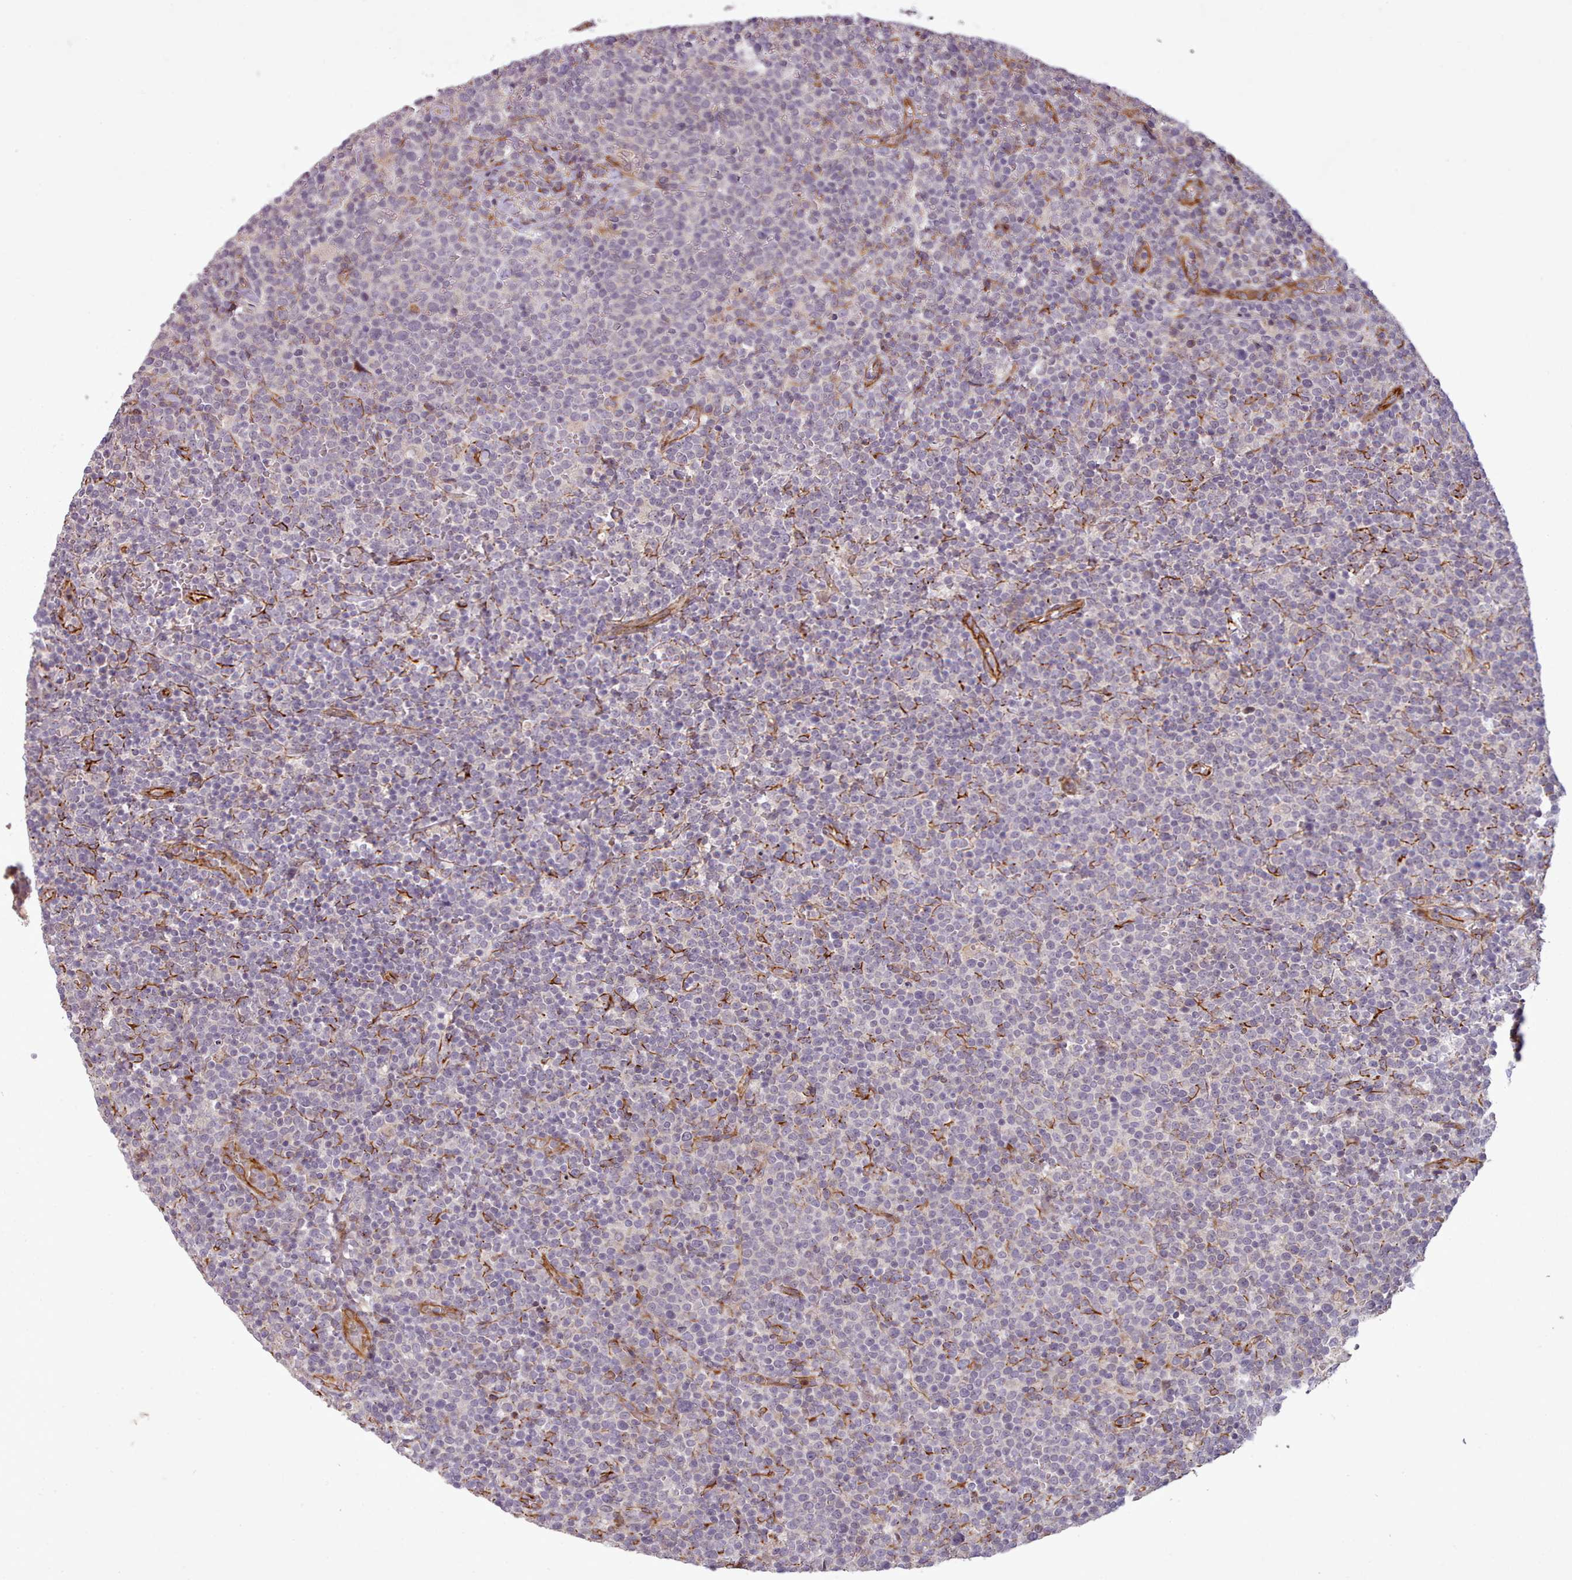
{"staining": {"intensity": "negative", "quantity": "none", "location": "none"}, "tissue": "lymphoma", "cell_type": "Tumor cells", "image_type": "cancer", "snomed": [{"axis": "morphology", "description": "Malignant lymphoma, non-Hodgkin's type, High grade"}, {"axis": "topography", "description": "Lymph node"}], "caption": "Immunohistochemical staining of human lymphoma reveals no significant positivity in tumor cells. Brightfield microscopy of immunohistochemistry (IHC) stained with DAB (3,3'-diaminobenzidine) (brown) and hematoxylin (blue), captured at high magnification.", "gene": "GBGT1", "patient": {"sex": "male", "age": 61}}